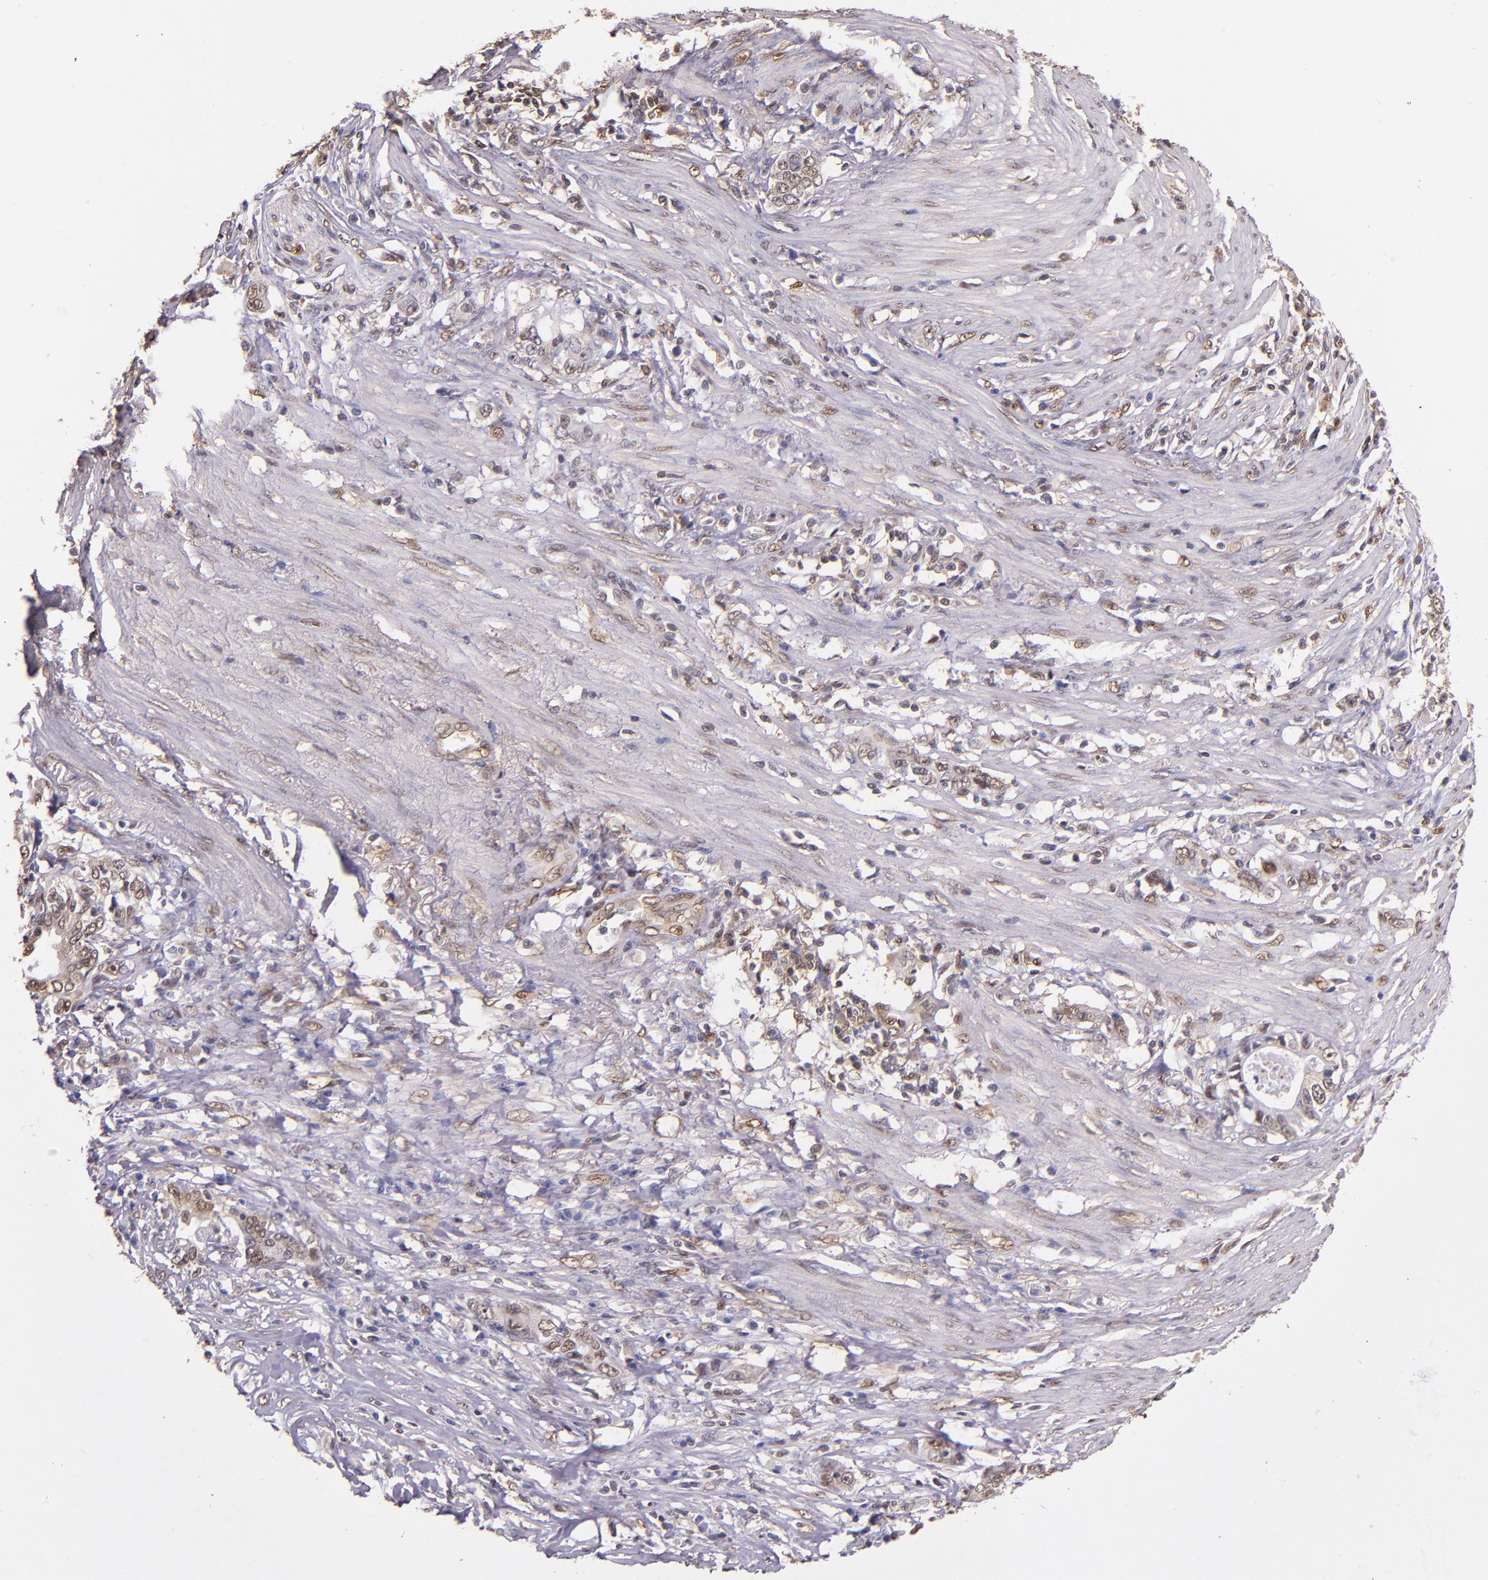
{"staining": {"intensity": "moderate", "quantity": "25%-75%", "location": "cytoplasmic/membranous,nuclear"}, "tissue": "stomach cancer", "cell_type": "Tumor cells", "image_type": "cancer", "snomed": [{"axis": "morphology", "description": "Adenocarcinoma, NOS"}, {"axis": "topography", "description": "Stomach, lower"}], "caption": "A brown stain labels moderate cytoplasmic/membranous and nuclear staining of a protein in stomach cancer (adenocarcinoma) tumor cells. (IHC, brightfield microscopy, high magnification).", "gene": "STAT6", "patient": {"sex": "female", "age": 72}}